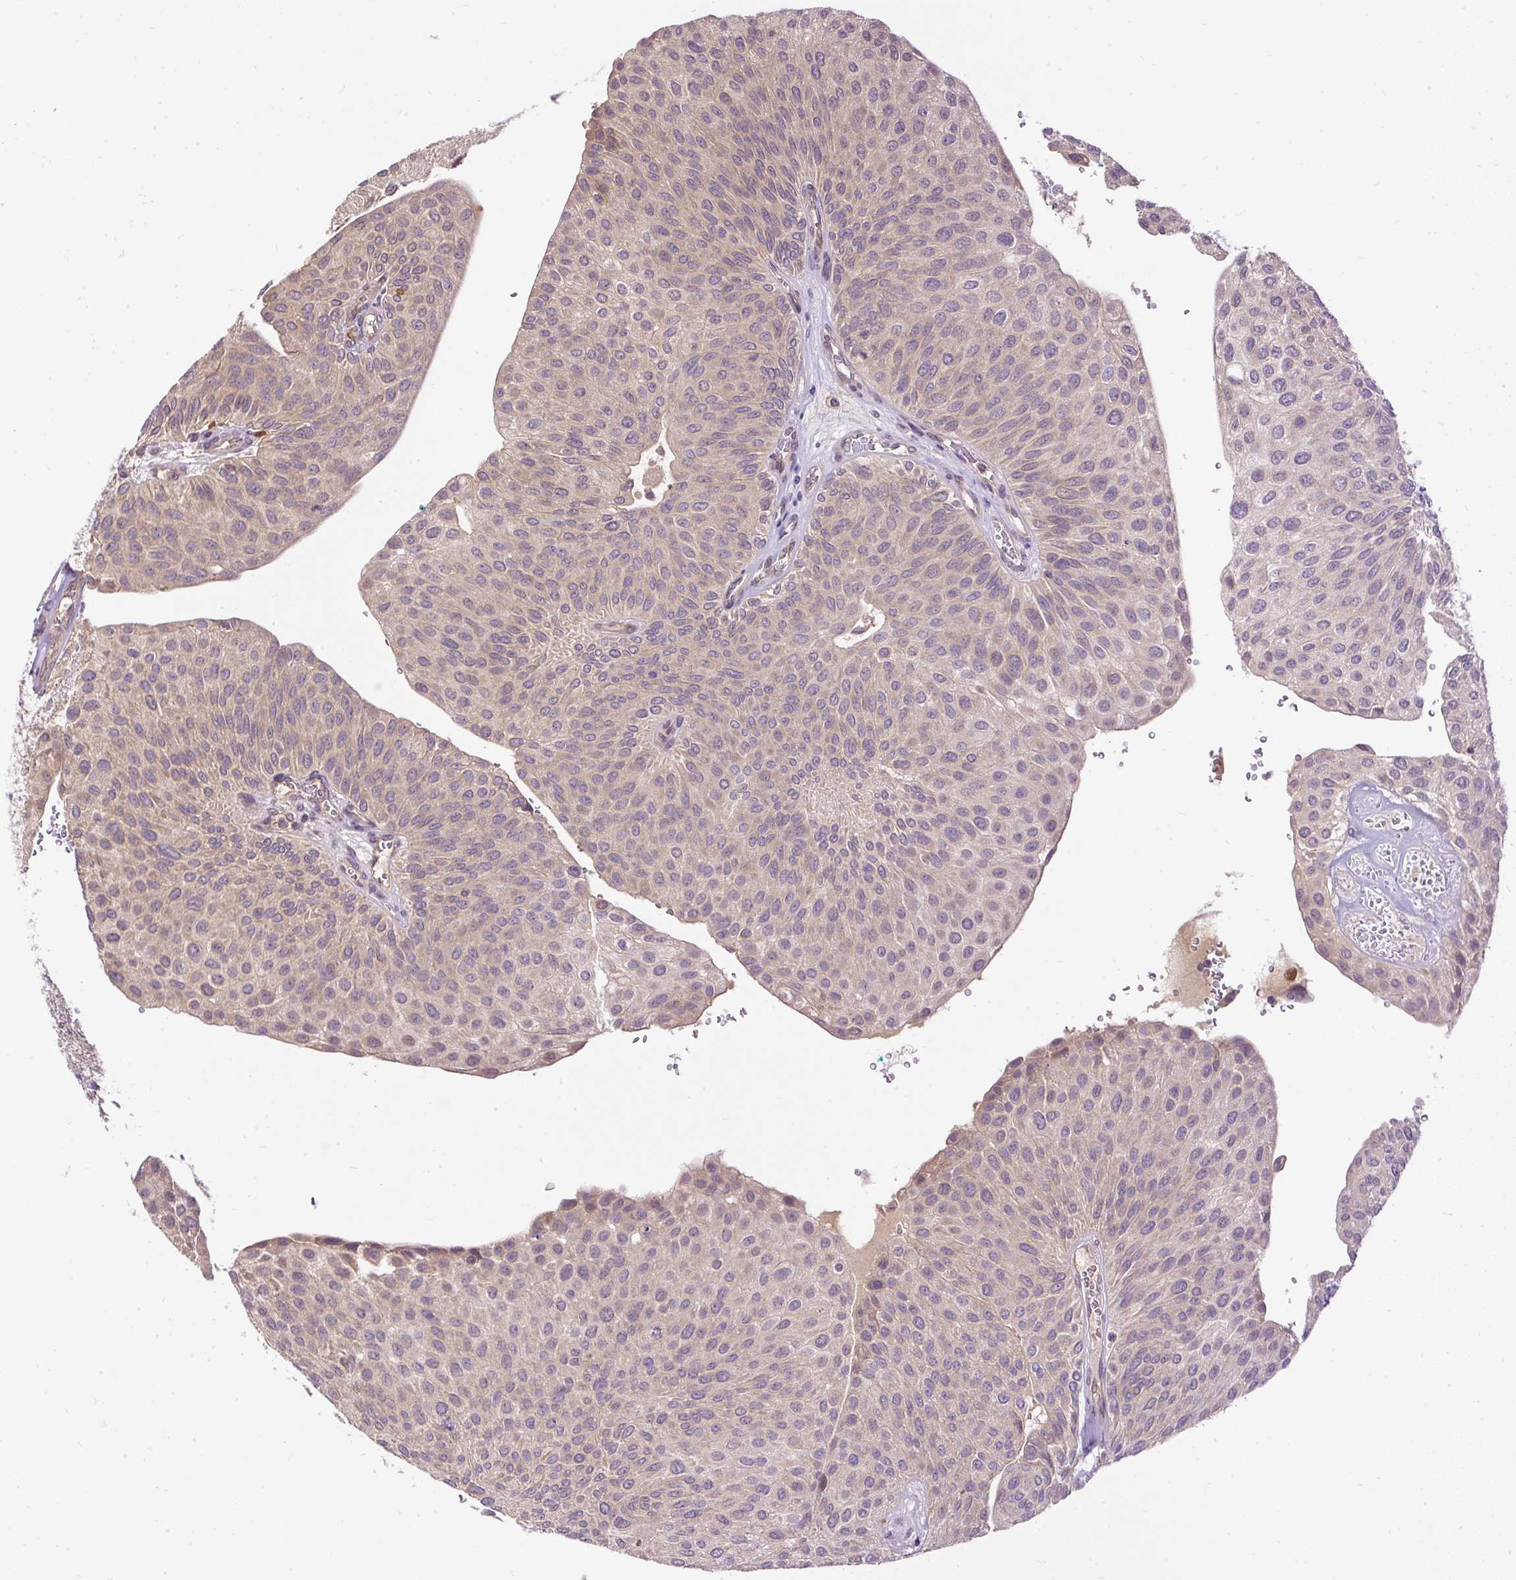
{"staining": {"intensity": "weak", "quantity": ">75%", "location": "cytoplasmic/membranous"}, "tissue": "urothelial cancer", "cell_type": "Tumor cells", "image_type": "cancer", "snomed": [{"axis": "morphology", "description": "Urothelial carcinoma, NOS"}, {"axis": "topography", "description": "Urinary bladder"}], "caption": "There is low levels of weak cytoplasmic/membranous staining in tumor cells of transitional cell carcinoma, as demonstrated by immunohistochemical staining (brown color).", "gene": "CTTNBP2", "patient": {"sex": "male", "age": 67}}